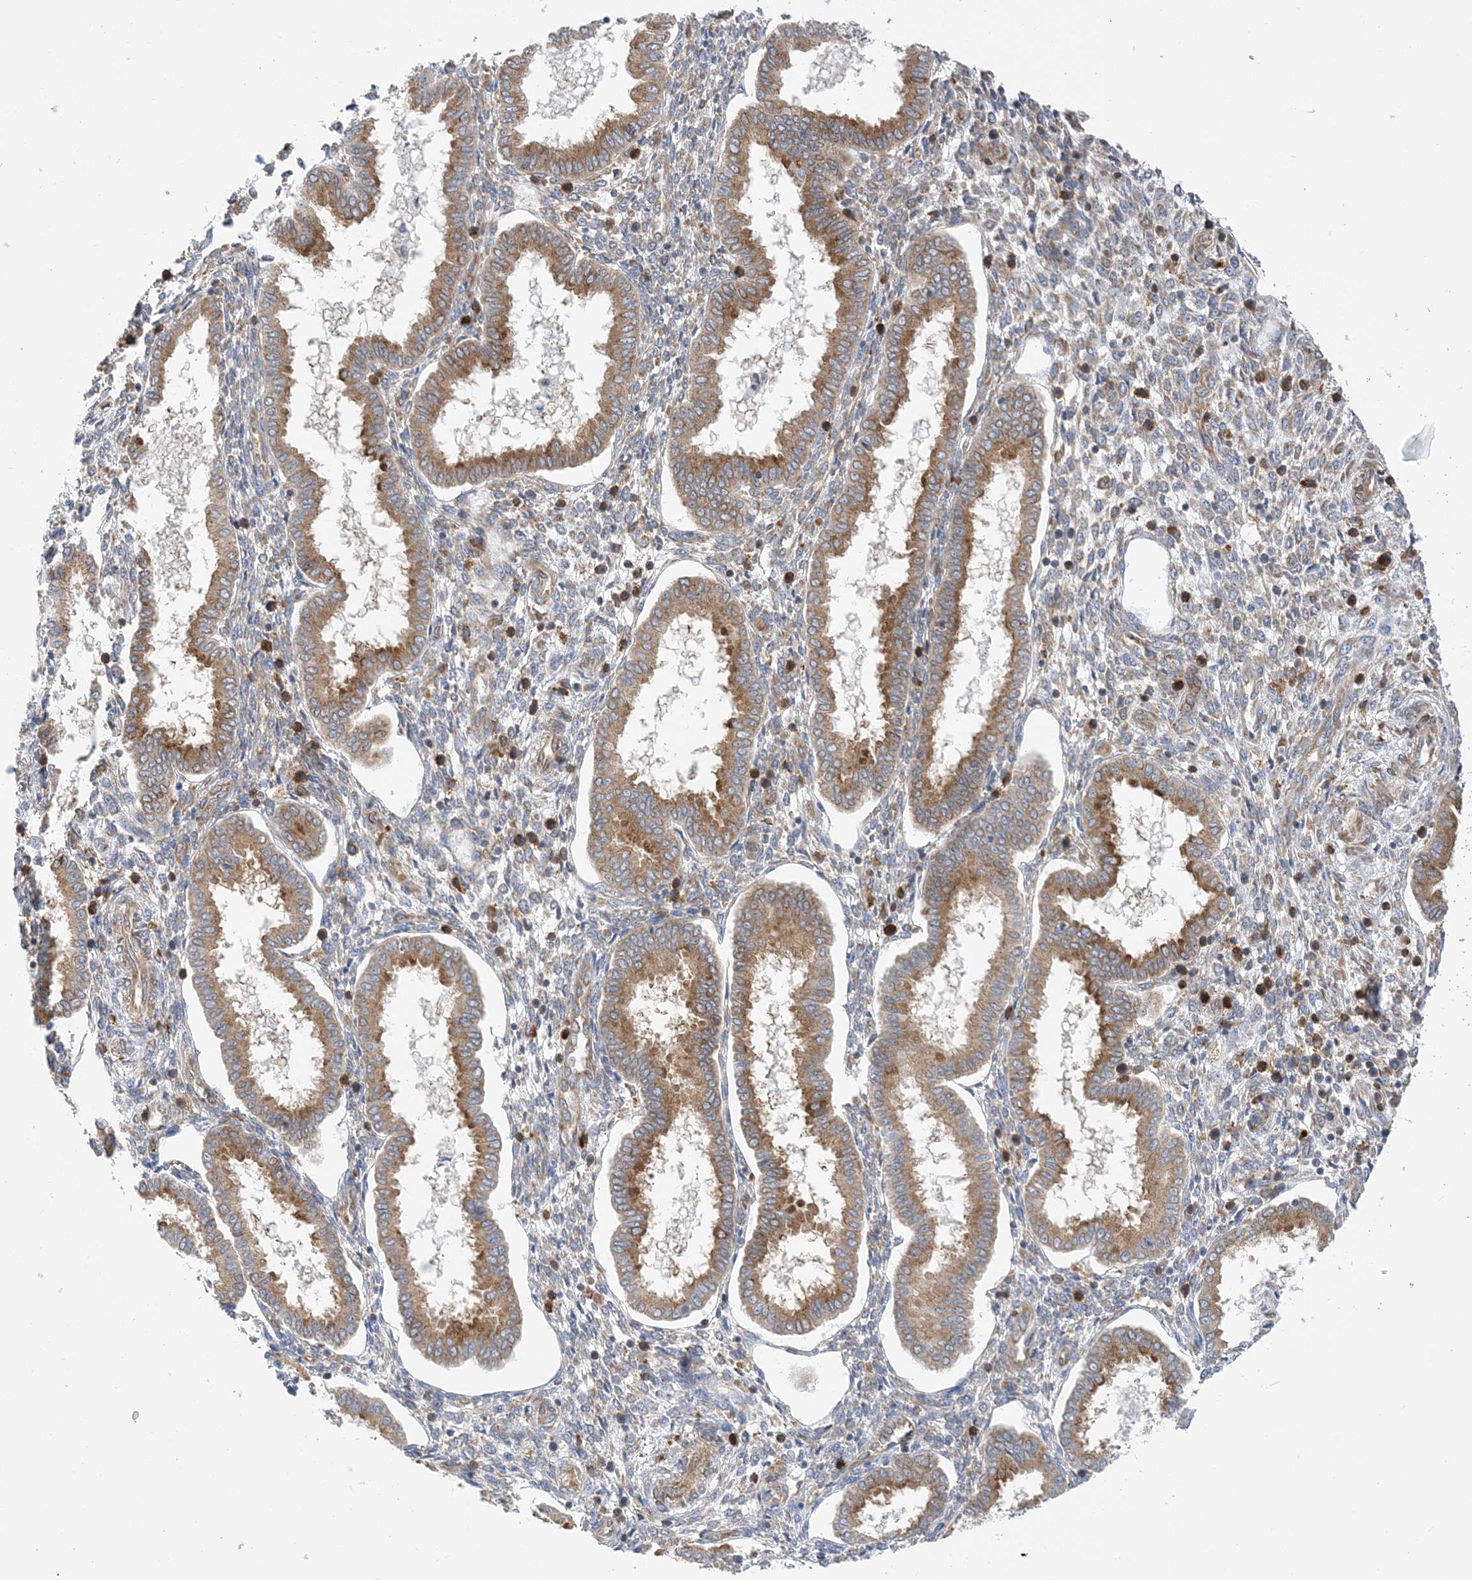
{"staining": {"intensity": "moderate", "quantity": "<25%", "location": "cytoplasmic/membranous"}, "tissue": "endometrium", "cell_type": "Cells in endometrial stroma", "image_type": "normal", "snomed": [{"axis": "morphology", "description": "Normal tissue, NOS"}, {"axis": "topography", "description": "Endometrium"}], "caption": "Brown immunohistochemical staining in unremarkable endometrium shows moderate cytoplasmic/membranous staining in about <25% of cells in endometrial stroma. (Brightfield microscopy of DAB IHC at high magnification).", "gene": "LARP4B", "patient": {"sex": "female", "age": 24}}